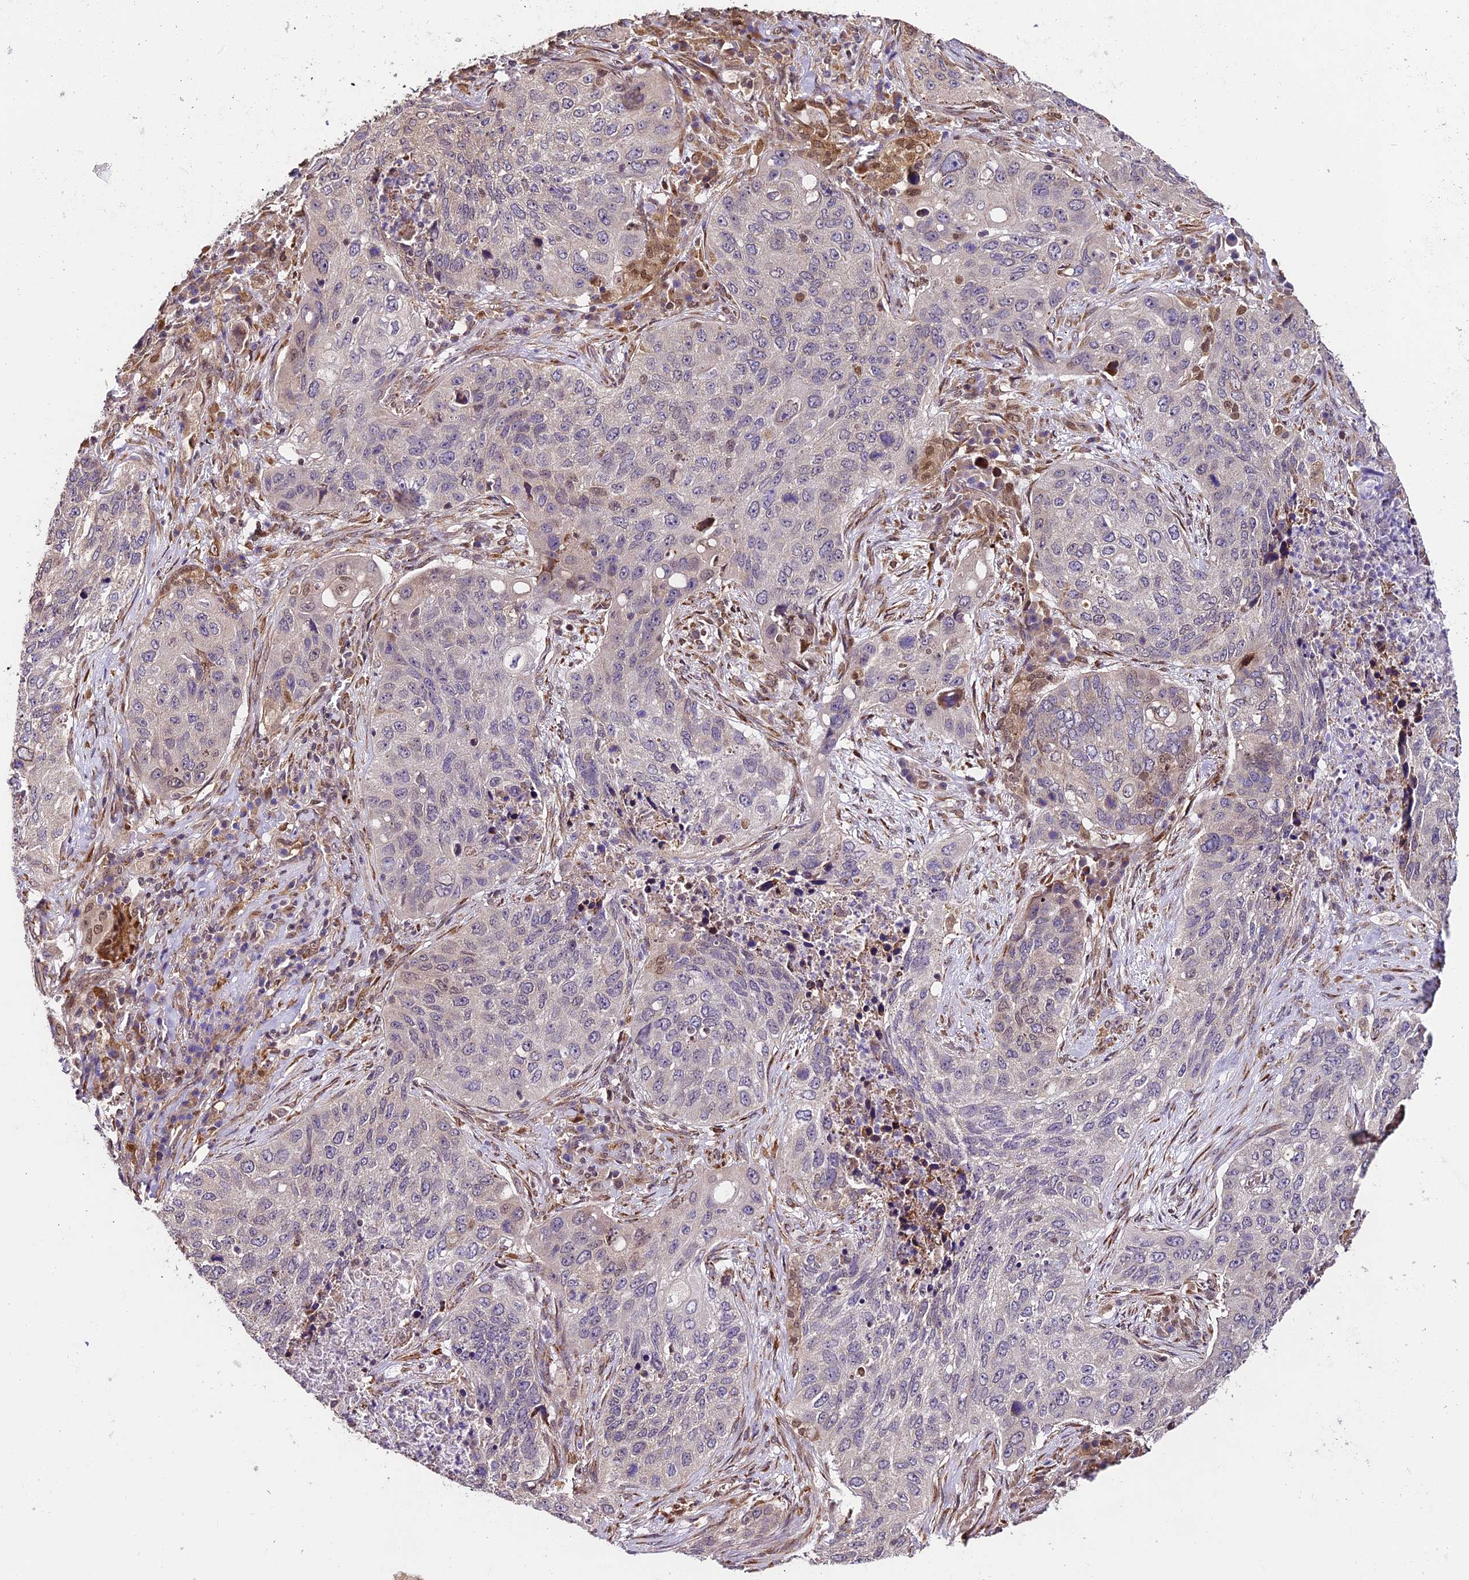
{"staining": {"intensity": "negative", "quantity": "none", "location": "none"}, "tissue": "lung cancer", "cell_type": "Tumor cells", "image_type": "cancer", "snomed": [{"axis": "morphology", "description": "Squamous cell carcinoma, NOS"}, {"axis": "topography", "description": "Lung"}], "caption": "Tumor cells show no significant protein expression in squamous cell carcinoma (lung).", "gene": "TRIM22", "patient": {"sex": "female", "age": 63}}